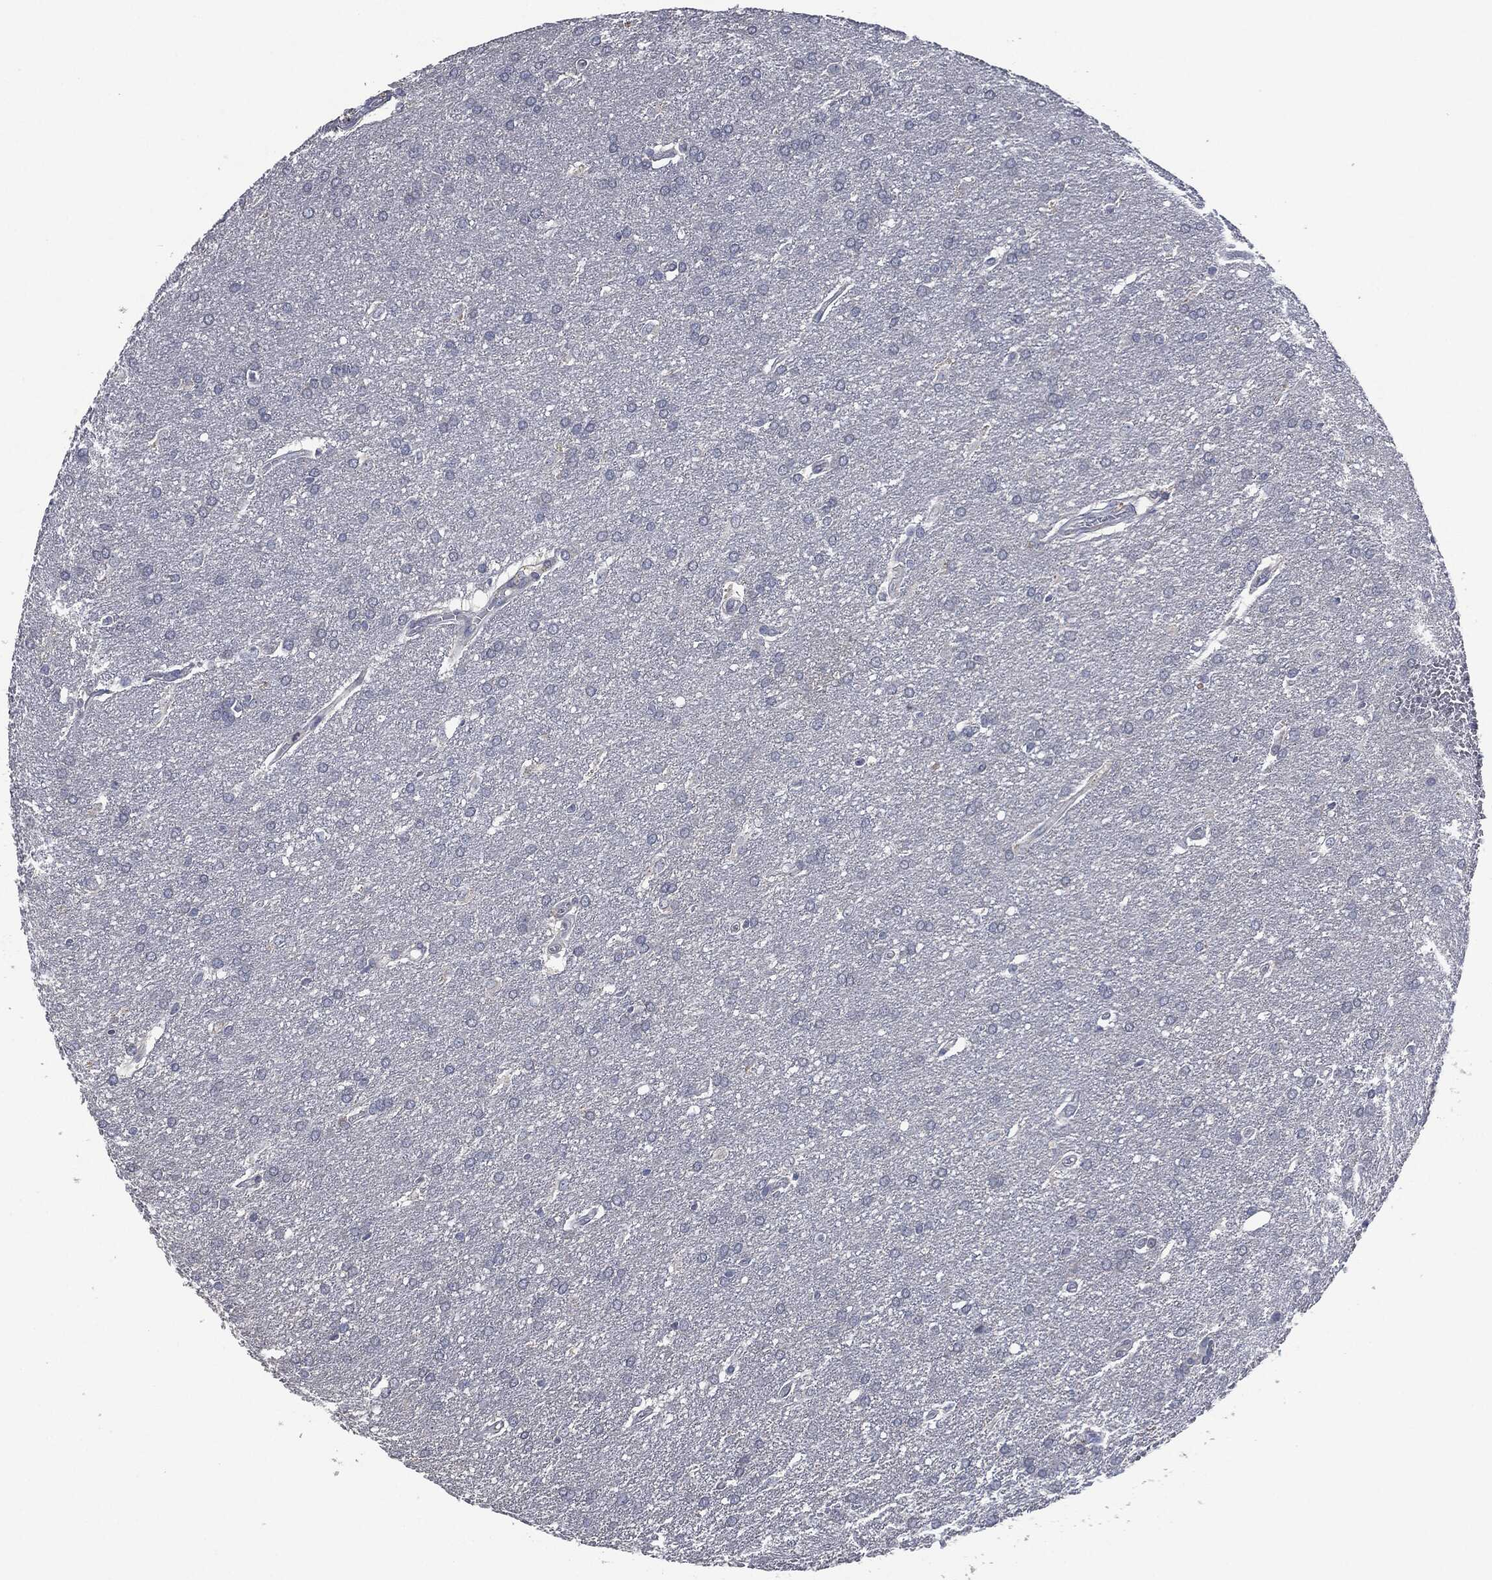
{"staining": {"intensity": "negative", "quantity": "none", "location": "none"}, "tissue": "glioma", "cell_type": "Tumor cells", "image_type": "cancer", "snomed": [{"axis": "morphology", "description": "Glioma, malignant, Low grade"}, {"axis": "topography", "description": "Brain"}], "caption": "DAB (3,3'-diaminobenzidine) immunohistochemical staining of human malignant low-grade glioma demonstrates no significant staining in tumor cells.", "gene": "IL1RN", "patient": {"sex": "female", "age": 32}}